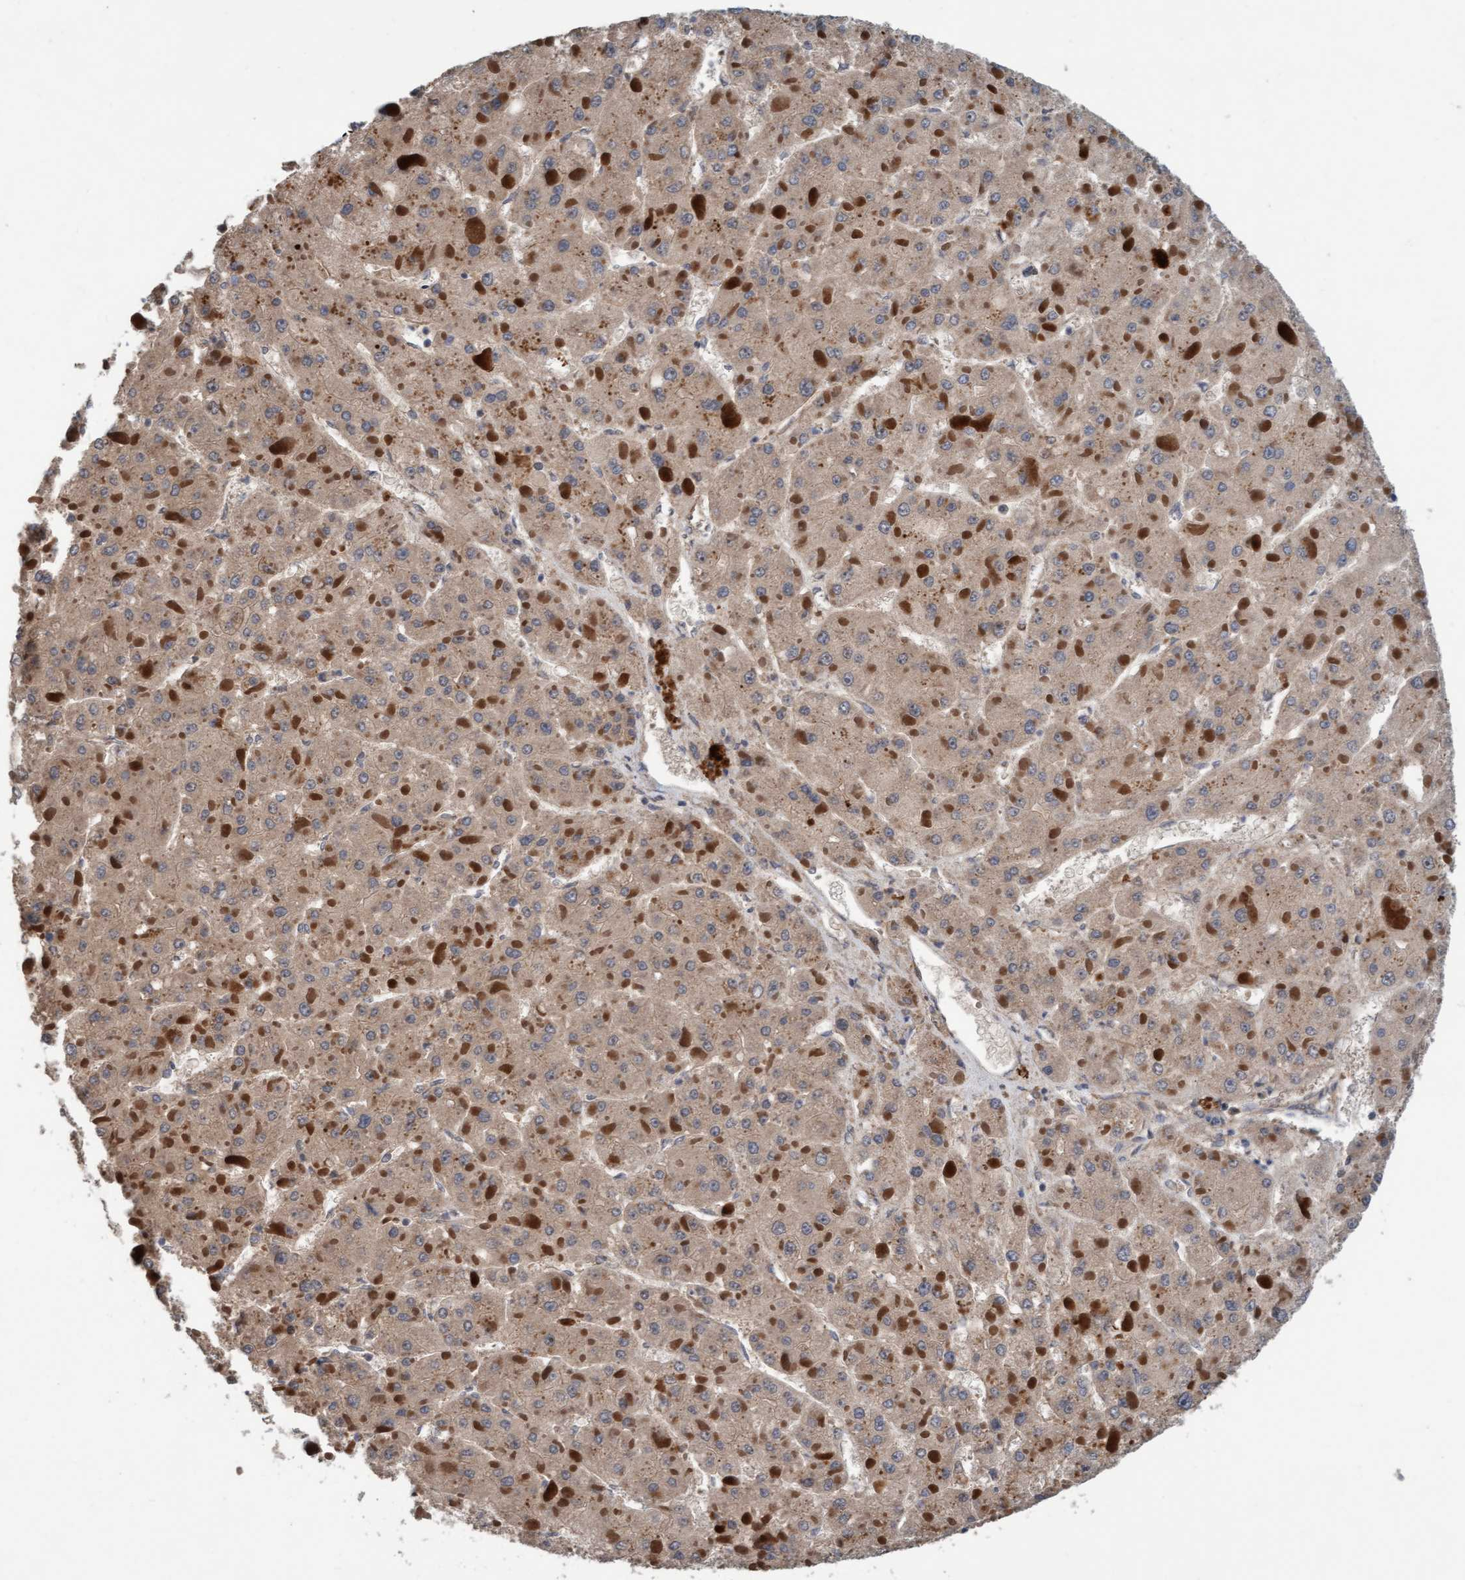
{"staining": {"intensity": "weak", "quantity": ">75%", "location": "cytoplasmic/membranous"}, "tissue": "liver cancer", "cell_type": "Tumor cells", "image_type": "cancer", "snomed": [{"axis": "morphology", "description": "Carcinoma, Hepatocellular, NOS"}, {"axis": "topography", "description": "Liver"}], "caption": "This is an image of immunohistochemistry staining of hepatocellular carcinoma (liver), which shows weak expression in the cytoplasmic/membranous of tumor cells.", "gene": "MLXIP", "patient": {"sex": "female", "age": 73}}